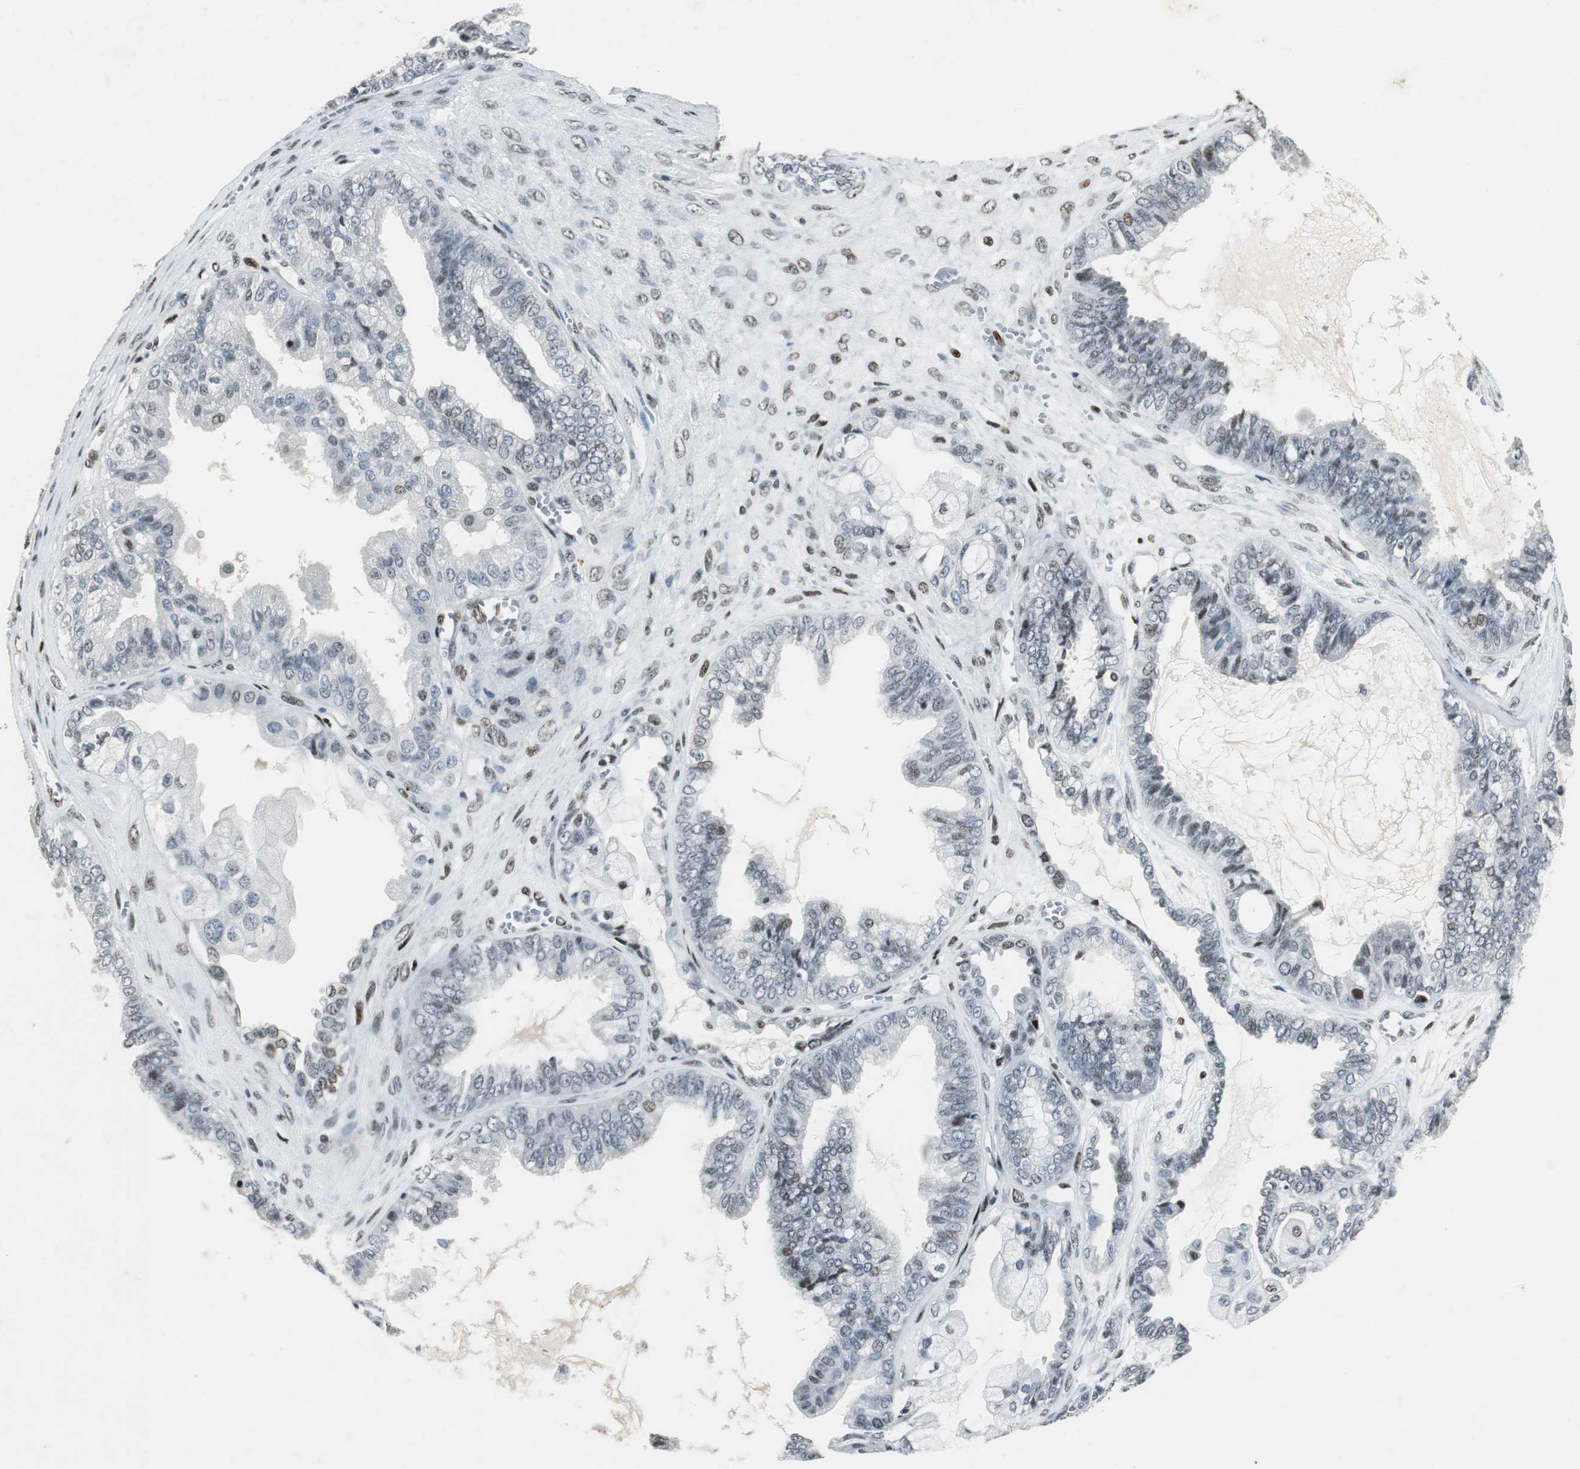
{"staining": {"intensity": "weak", "quantity": "<25%", "location": "nuclear"}, "tissue": "ovarian cancer", "cell_type": "Tumor cells", "image_type": "cancer", "snomed": [{"axis": "morphology", "description": "Carcinoma, NOS"}, {"axis": "morphology", "description": "Carcinoma, endometroid"}, {"axis": "topography", "description": "Ovary"}], "caption": "An image of ovarian carcinoma stained for a protein demonstrates no brown staining in tumor cells.", "gene": "RBBP4", "patient": {"sex": "female", "age": 50}}